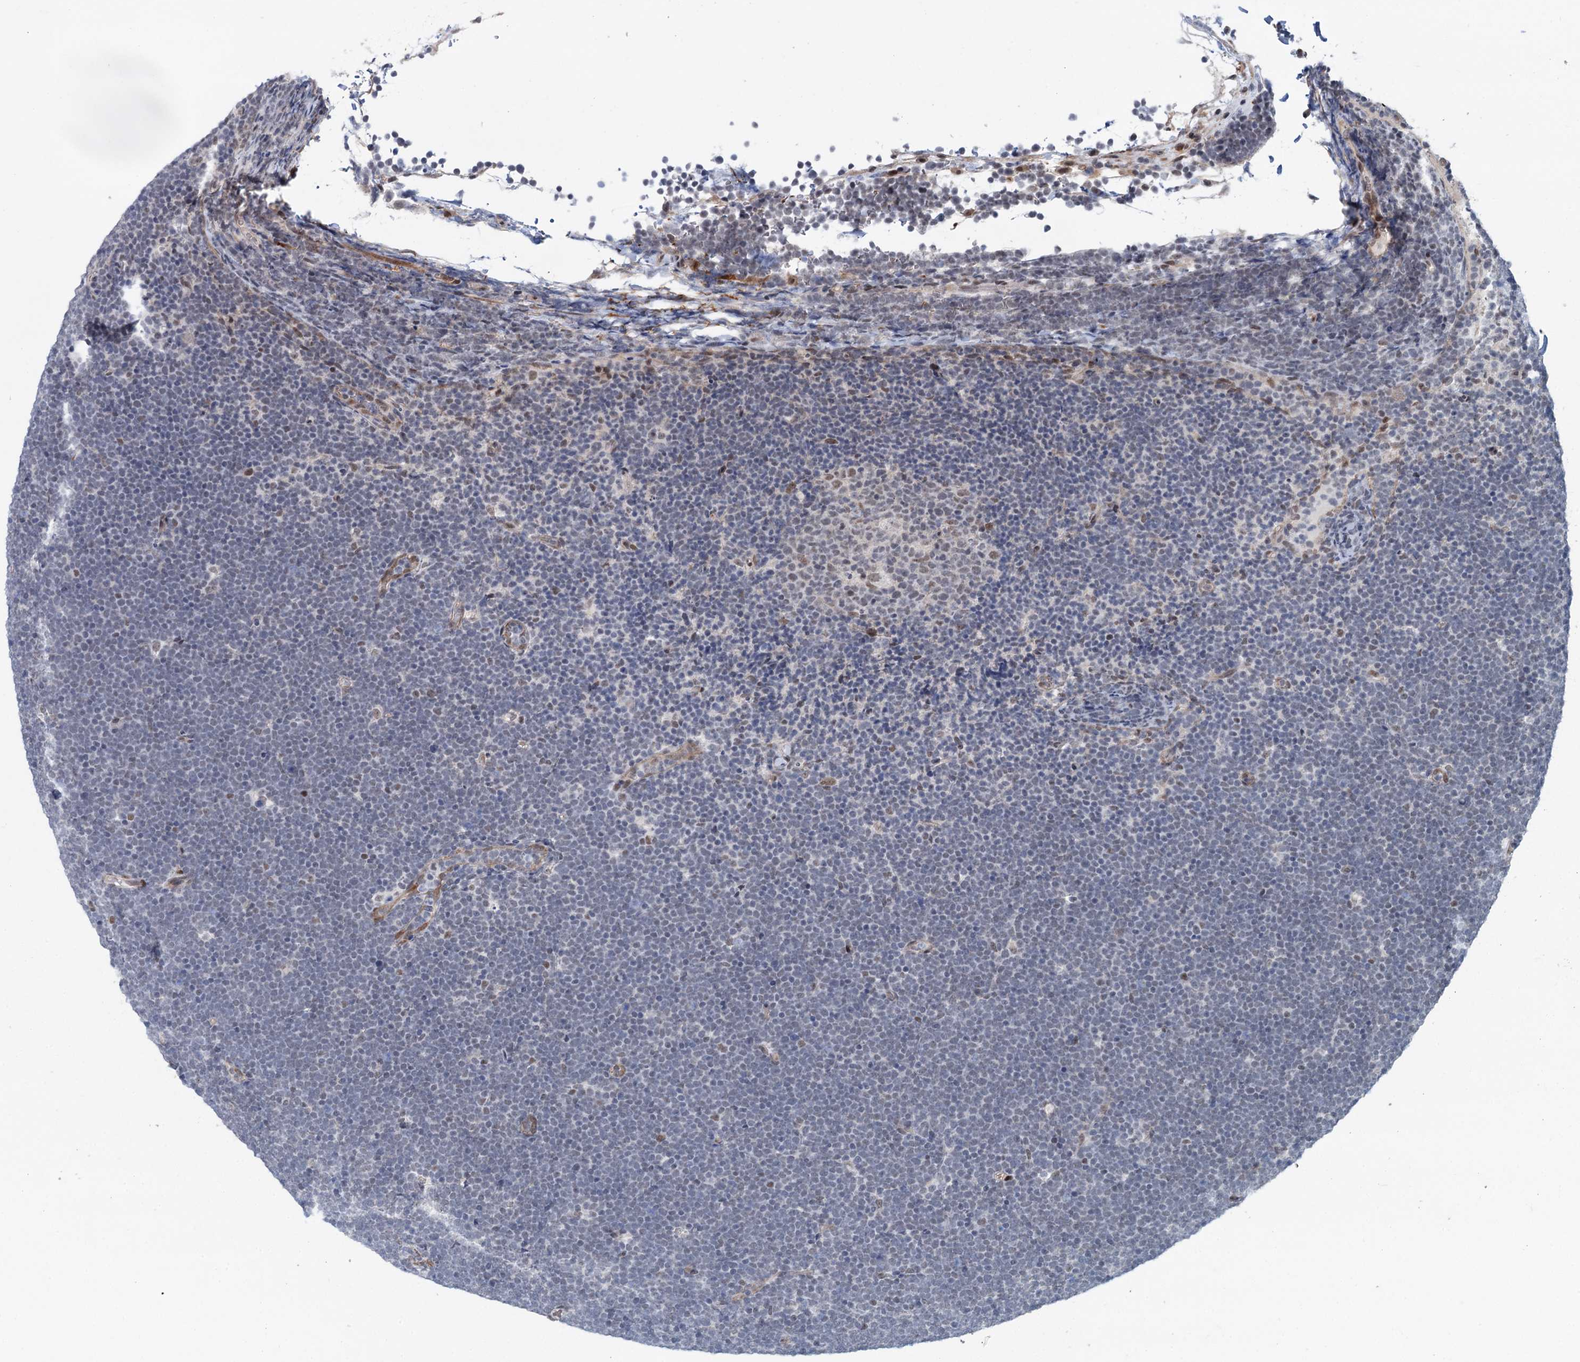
{"staining": {"intensity": "negative", "quantity": "none", "location": "none"}, "tissue": "lymphoma", "cell_type": "Tumor cells", "image_type": "cancer", "snomed": [{"axis": "morphology", "description": "Malignant lymphoma, non-Hodgkin's type, High grade"}, {"axis": "topography", "description": "Lymph node"}], "caption": "Tumor cells are negative for brown protein staining in lymphoma.", "gene": "FAM53A", "patient": {"sex": "male", "age": 13}}